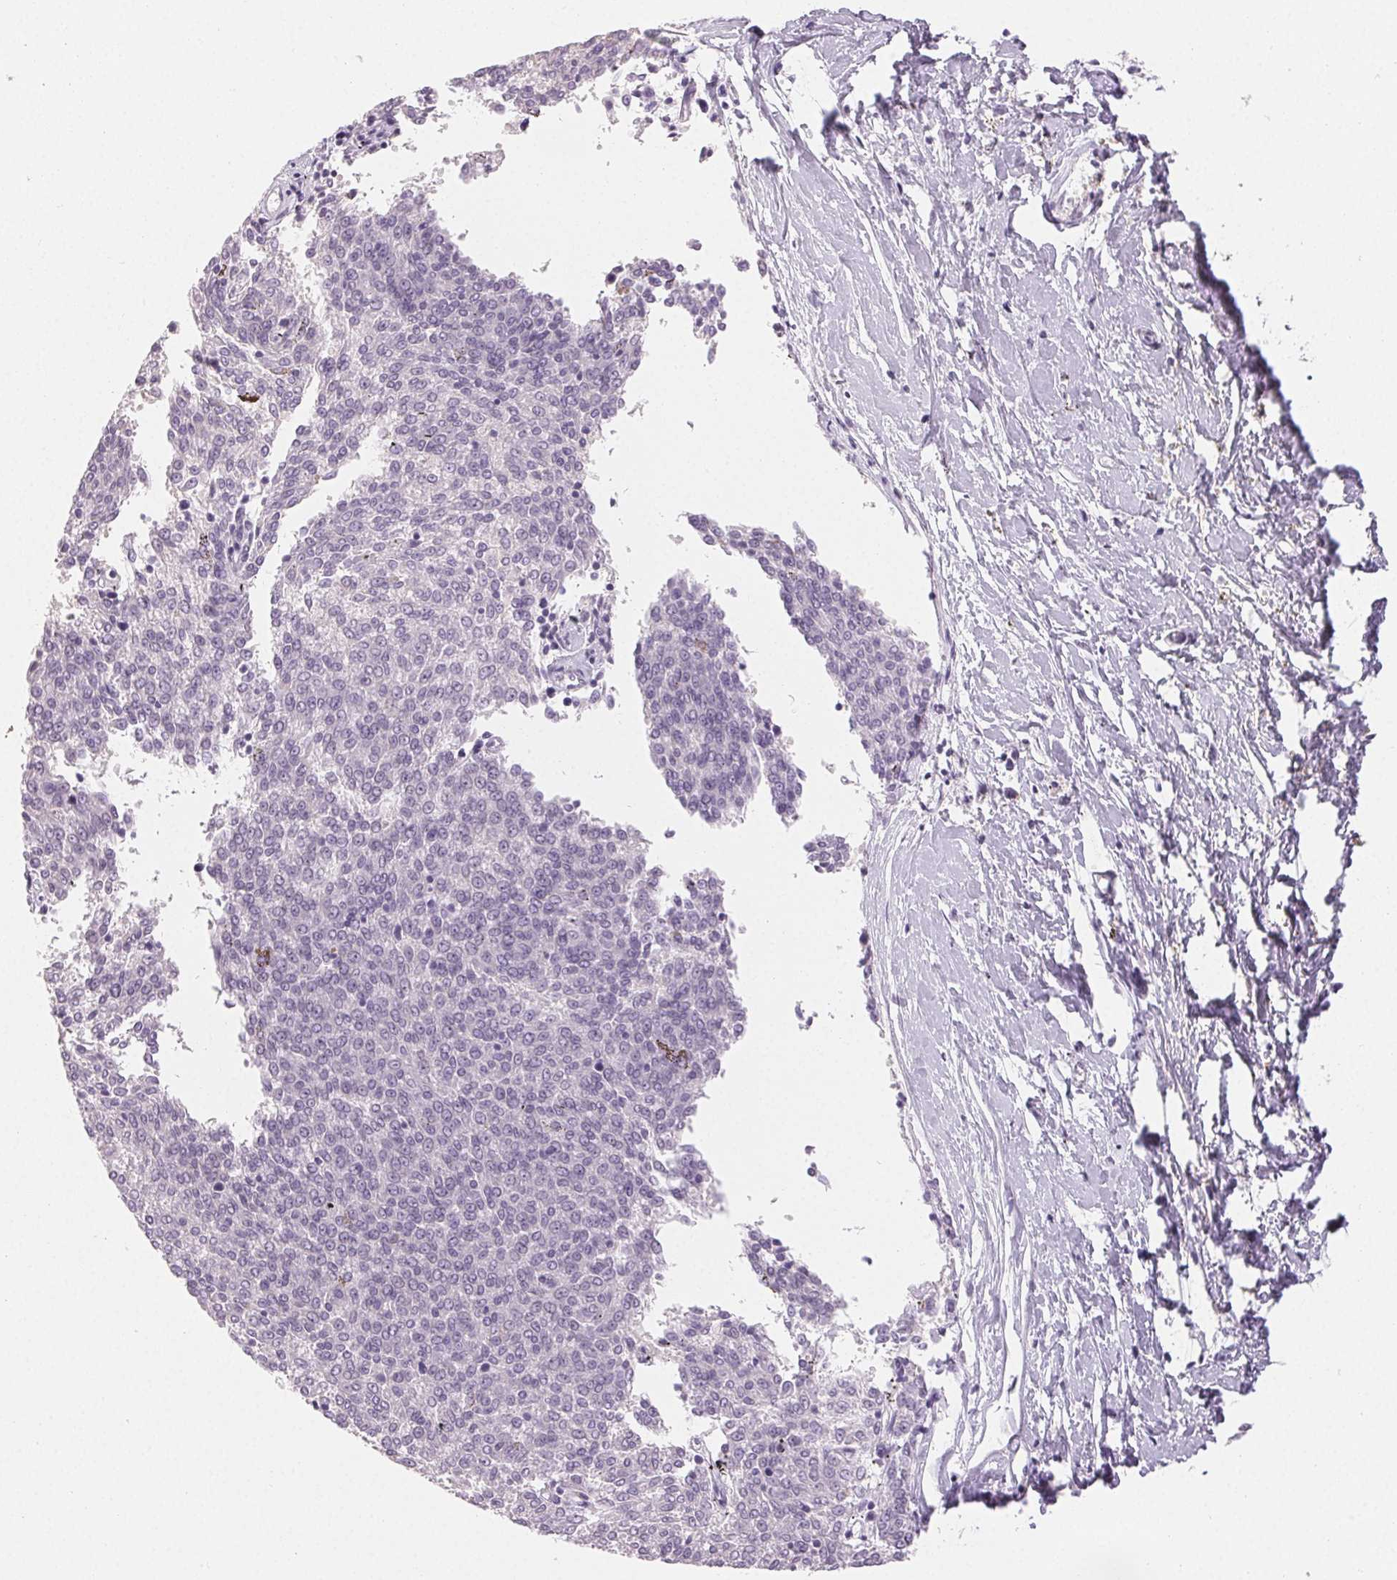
{"staining": {"intensity": "negative", "quantity": "none", "location": "none"}, "tissue": "melanoma", "cell_type": "Tumor cells", "image_type": "cancer", "snomed": [{"axis": "morphology", "description": "Malignant melanoma, NOS"}, {"axis": "topography", "description": "Skin"}], "caption": "Tumor cells are negative for brown protein staining in malignant melanoma.", "gene": "SFTPD", "patient": {"sex": "female", "age": 72}}